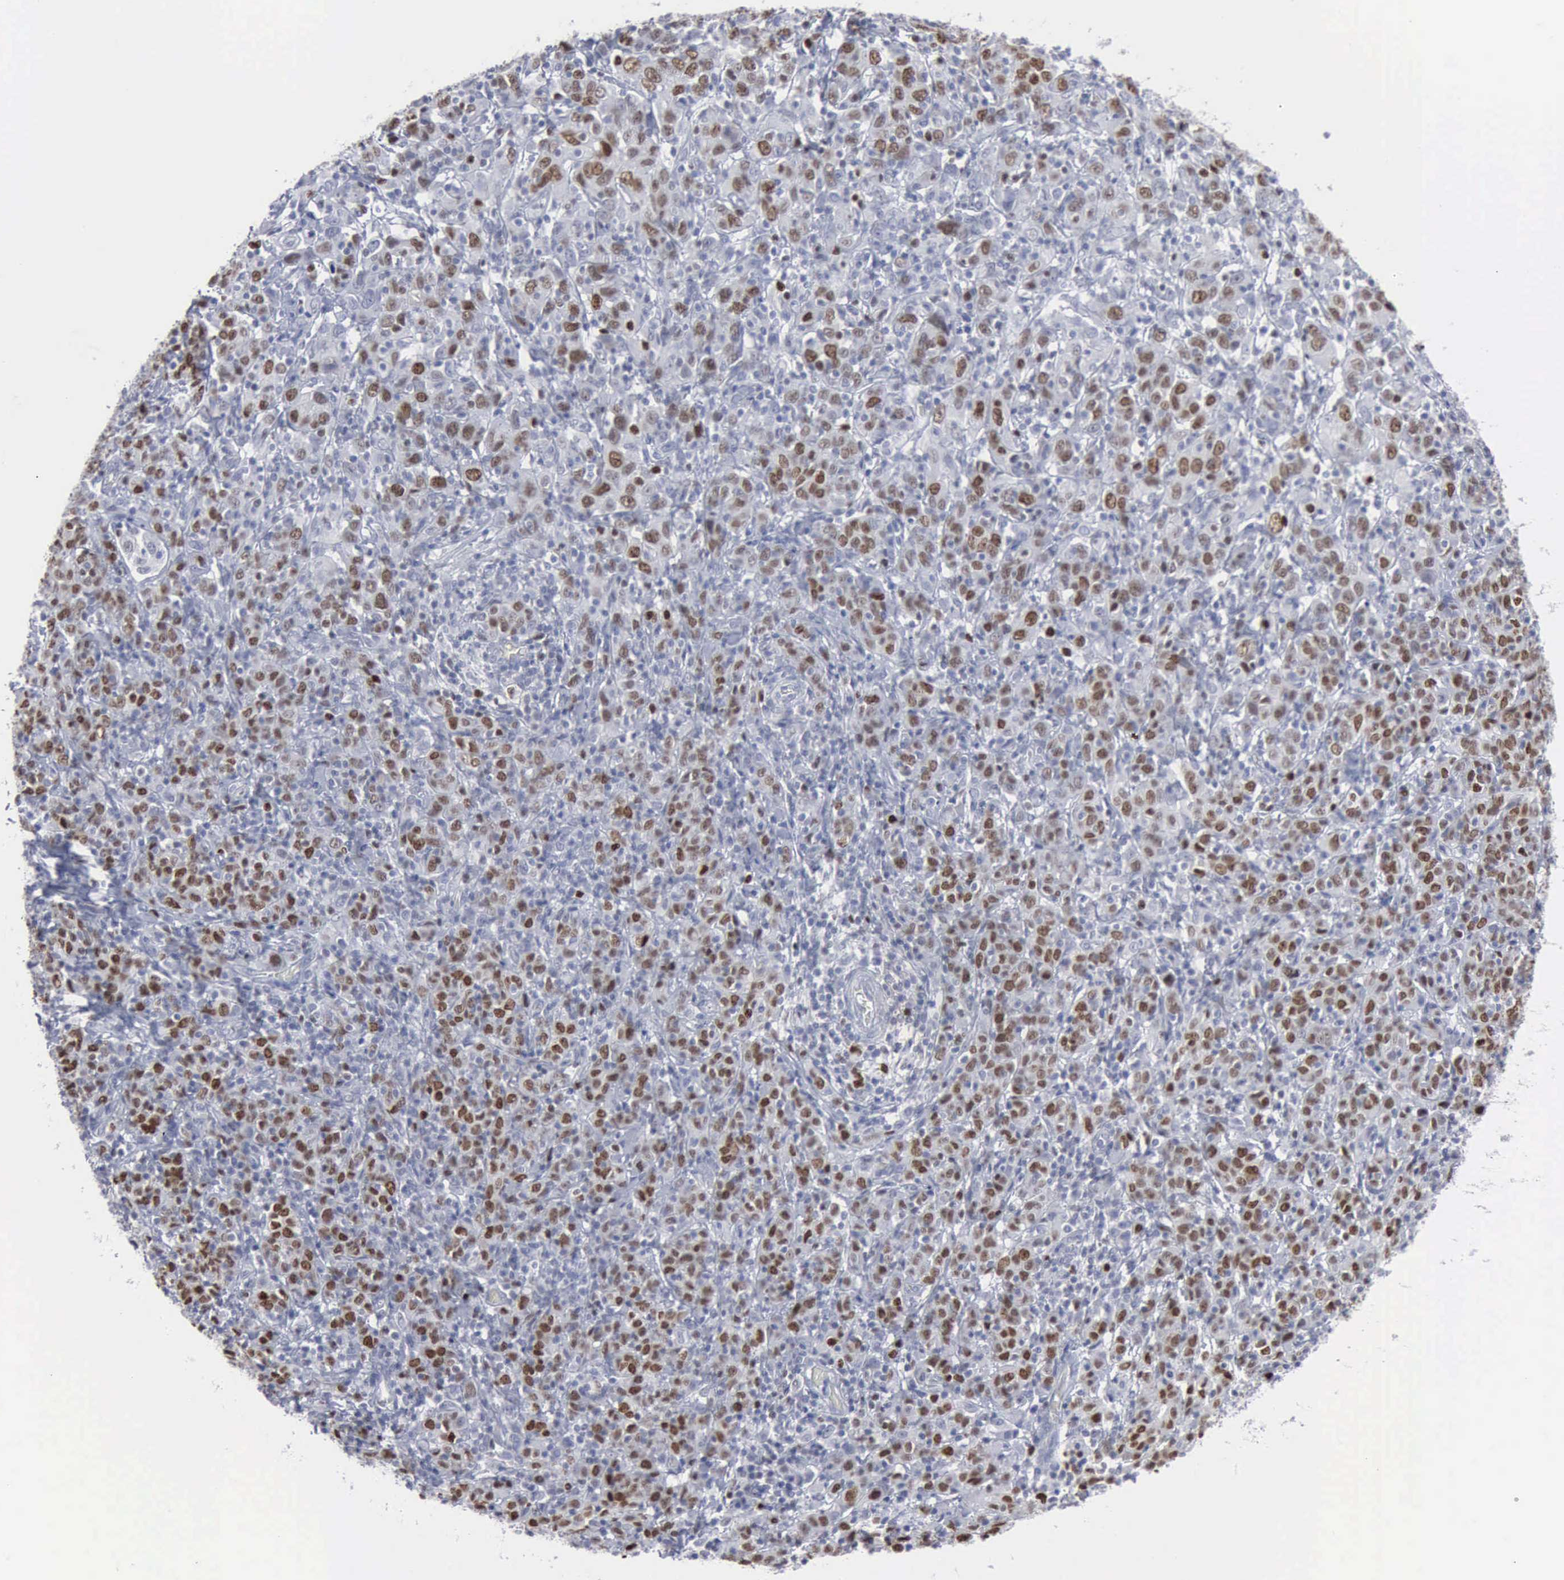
{"staining": {"intensity": "strong", "quantity": "<25%", "location": "nuclear"}, "tissue": "cervical cancer", "cell_type": "Tumor cells", "image_type": "cancer", "snomed": [{"axis": "morphology", "description": "Normal tissue, NOS"}, {"axis": "morphology", "description": "Squamous cell carcinoma, NOS"}, {"axis": "topography", "description": "Cervix"}], "caption": "High-magnification brightfield microscopy of squamous cell carcinoma (cervical) stained with DAB (3,3'-diaminobenzidine) (brown) and counterstained with hematoxylin (blue). tumor cells exhibit strong nuclear staining is identified in about<25% of cells.", "gene": "MCM5", "patient": {"sex": "female", "age": 67}}